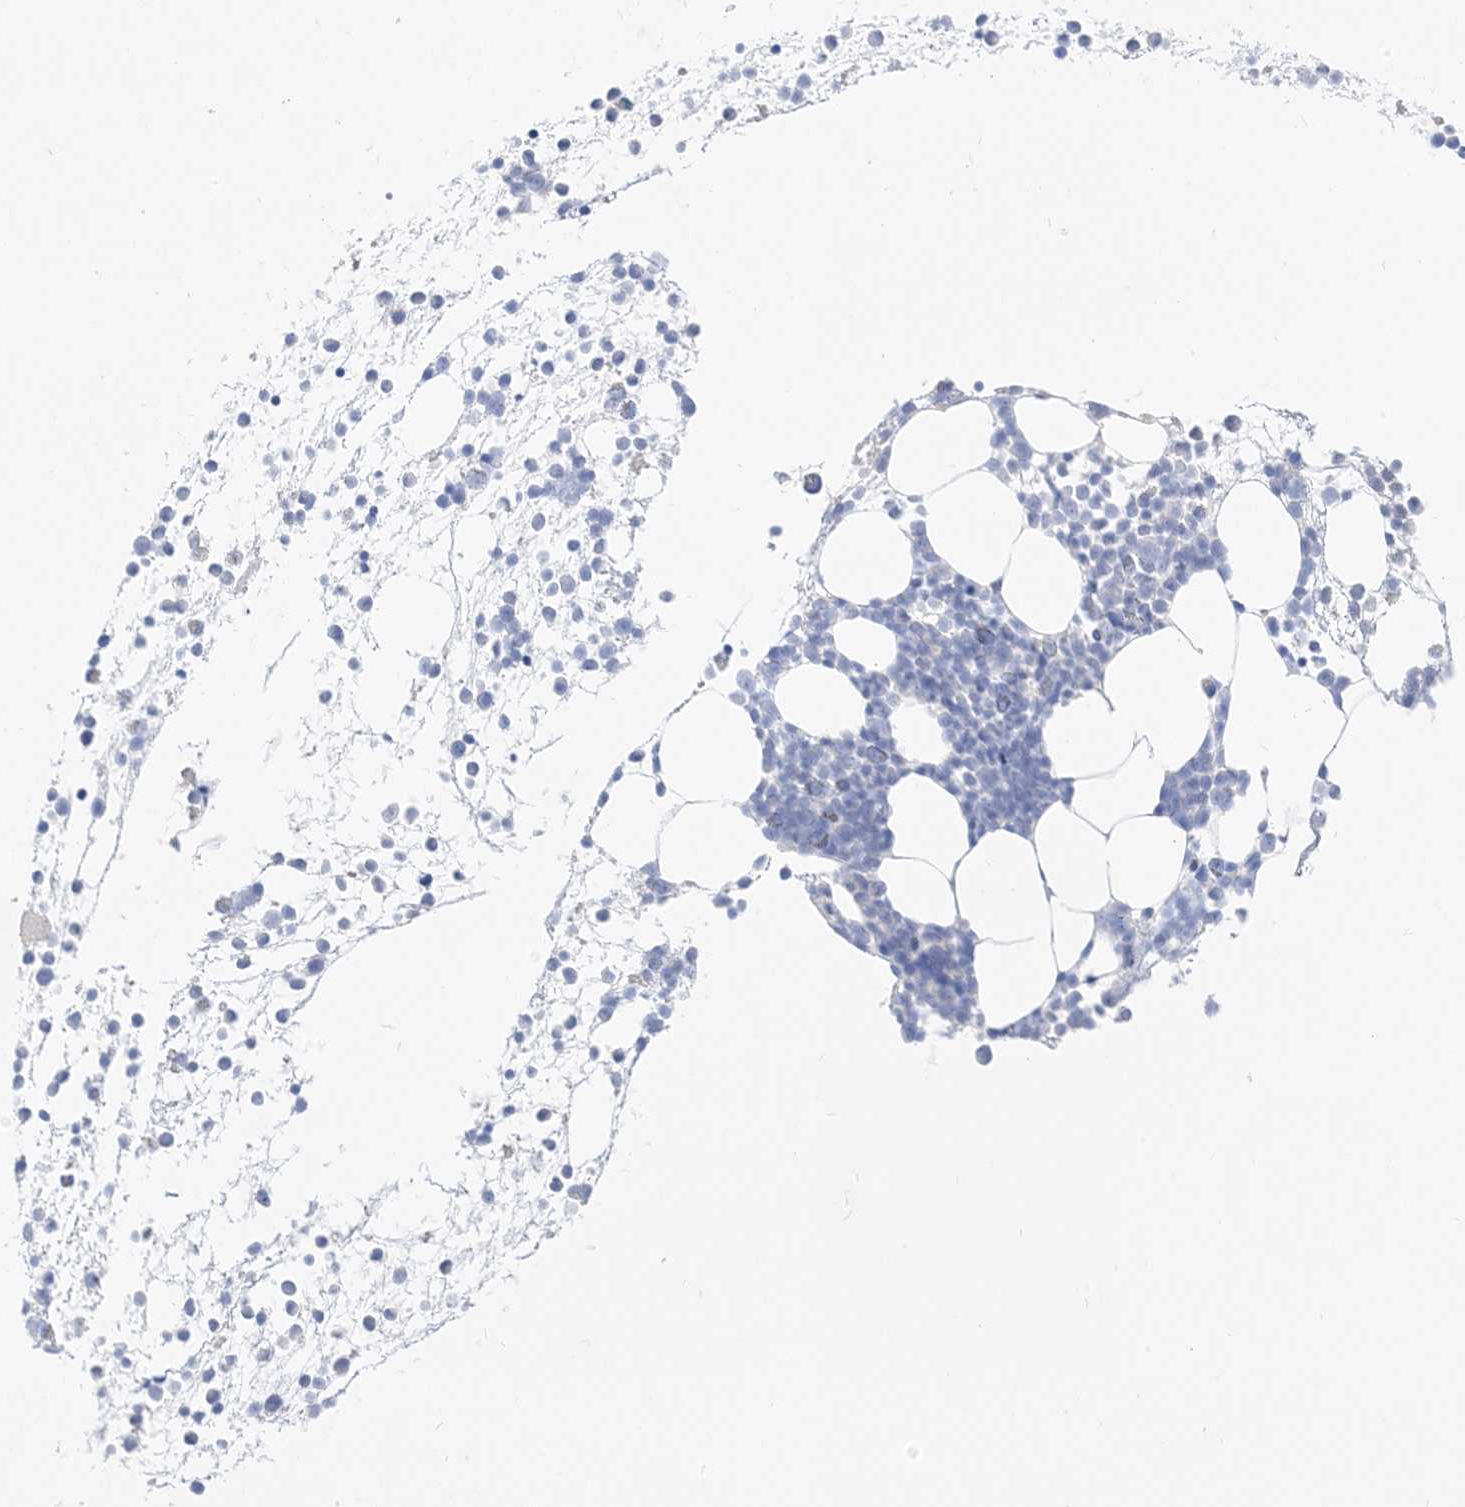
{"staining": {"intensity": "negative", "quantity": "none", "location": "none"}, "tissue": "bone marrow", "cell_type": "Hematopoietic cells", "image_type": "normal", "snomed": [{"axis": "morphology", "description": "Normal tissue, NOS"}, {"axis": "topography", "description": "Bone marrow"}], "caption": "A micrograph of bone marrow stained for a protein exhibits no brown staining in hematopoietic cells. Brightfield microscopy of immunohistochemistry (IHC) stained with DAB (brown) and hematoxylin (blue), captured at high magnification.", "gene": "MUC17", "patient": {"sex": "male", "age": 54}}